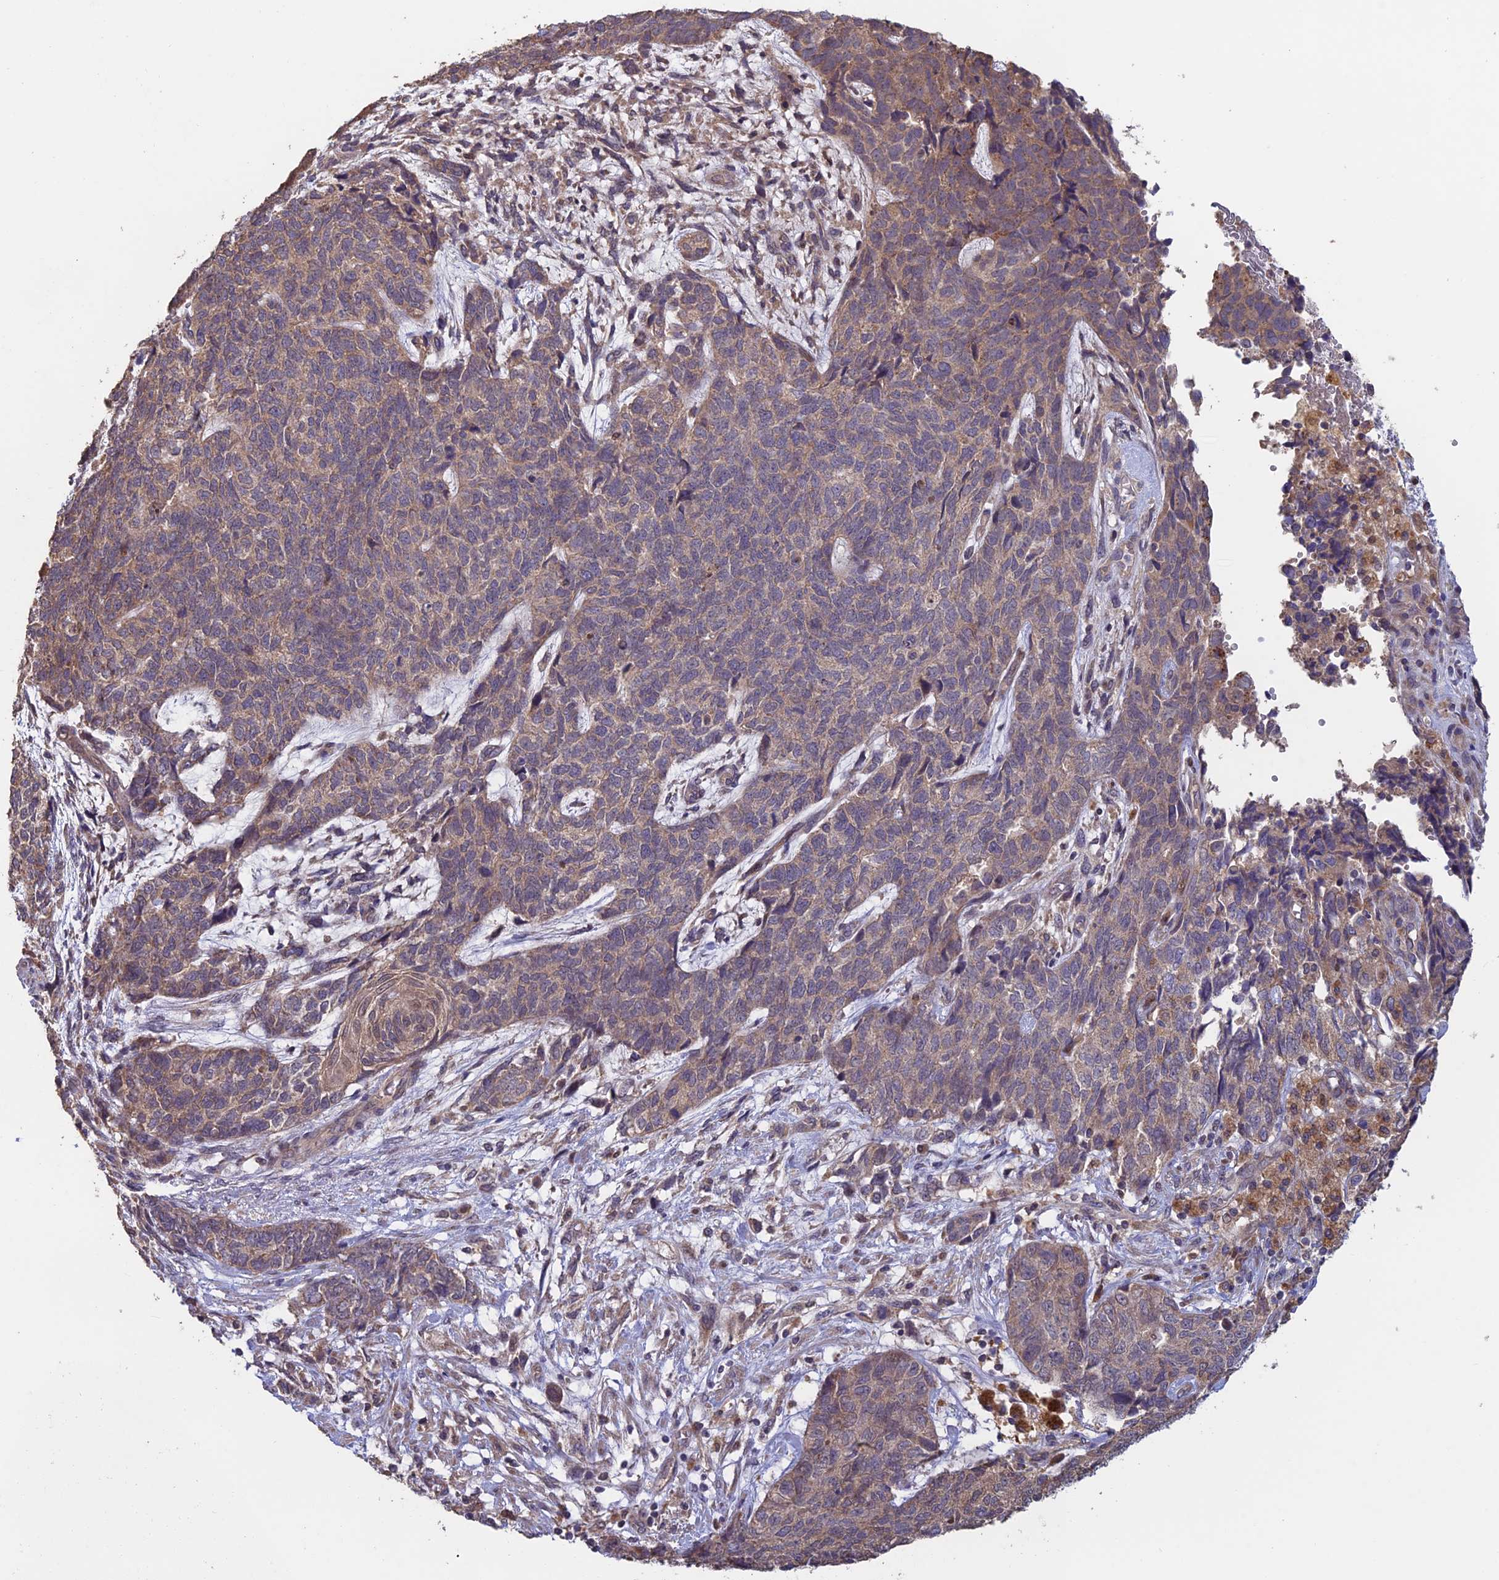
{"staining": {"intensity": "weak", "quantity": ">75%", "location": "cytoplasmic/membranous"}, "tissue": "cervical cancer", "cell_type": "Tumor cells", "image_type": "cancer", "snomed": [{"axis": "morphology", "description": "Squamous cell carcinoma, NOS"}, {"axis": "topography", "description": "Cervix"}], "caption": "Squamous cell carcinoma (cervical) stained with DAB immunohistochemistry displays low levels of weak cytoplasmic/membranous expression in about >75% of tumor cells.", "gene": "SHISA5", "patient": {"sex": "female", "age": 63}}